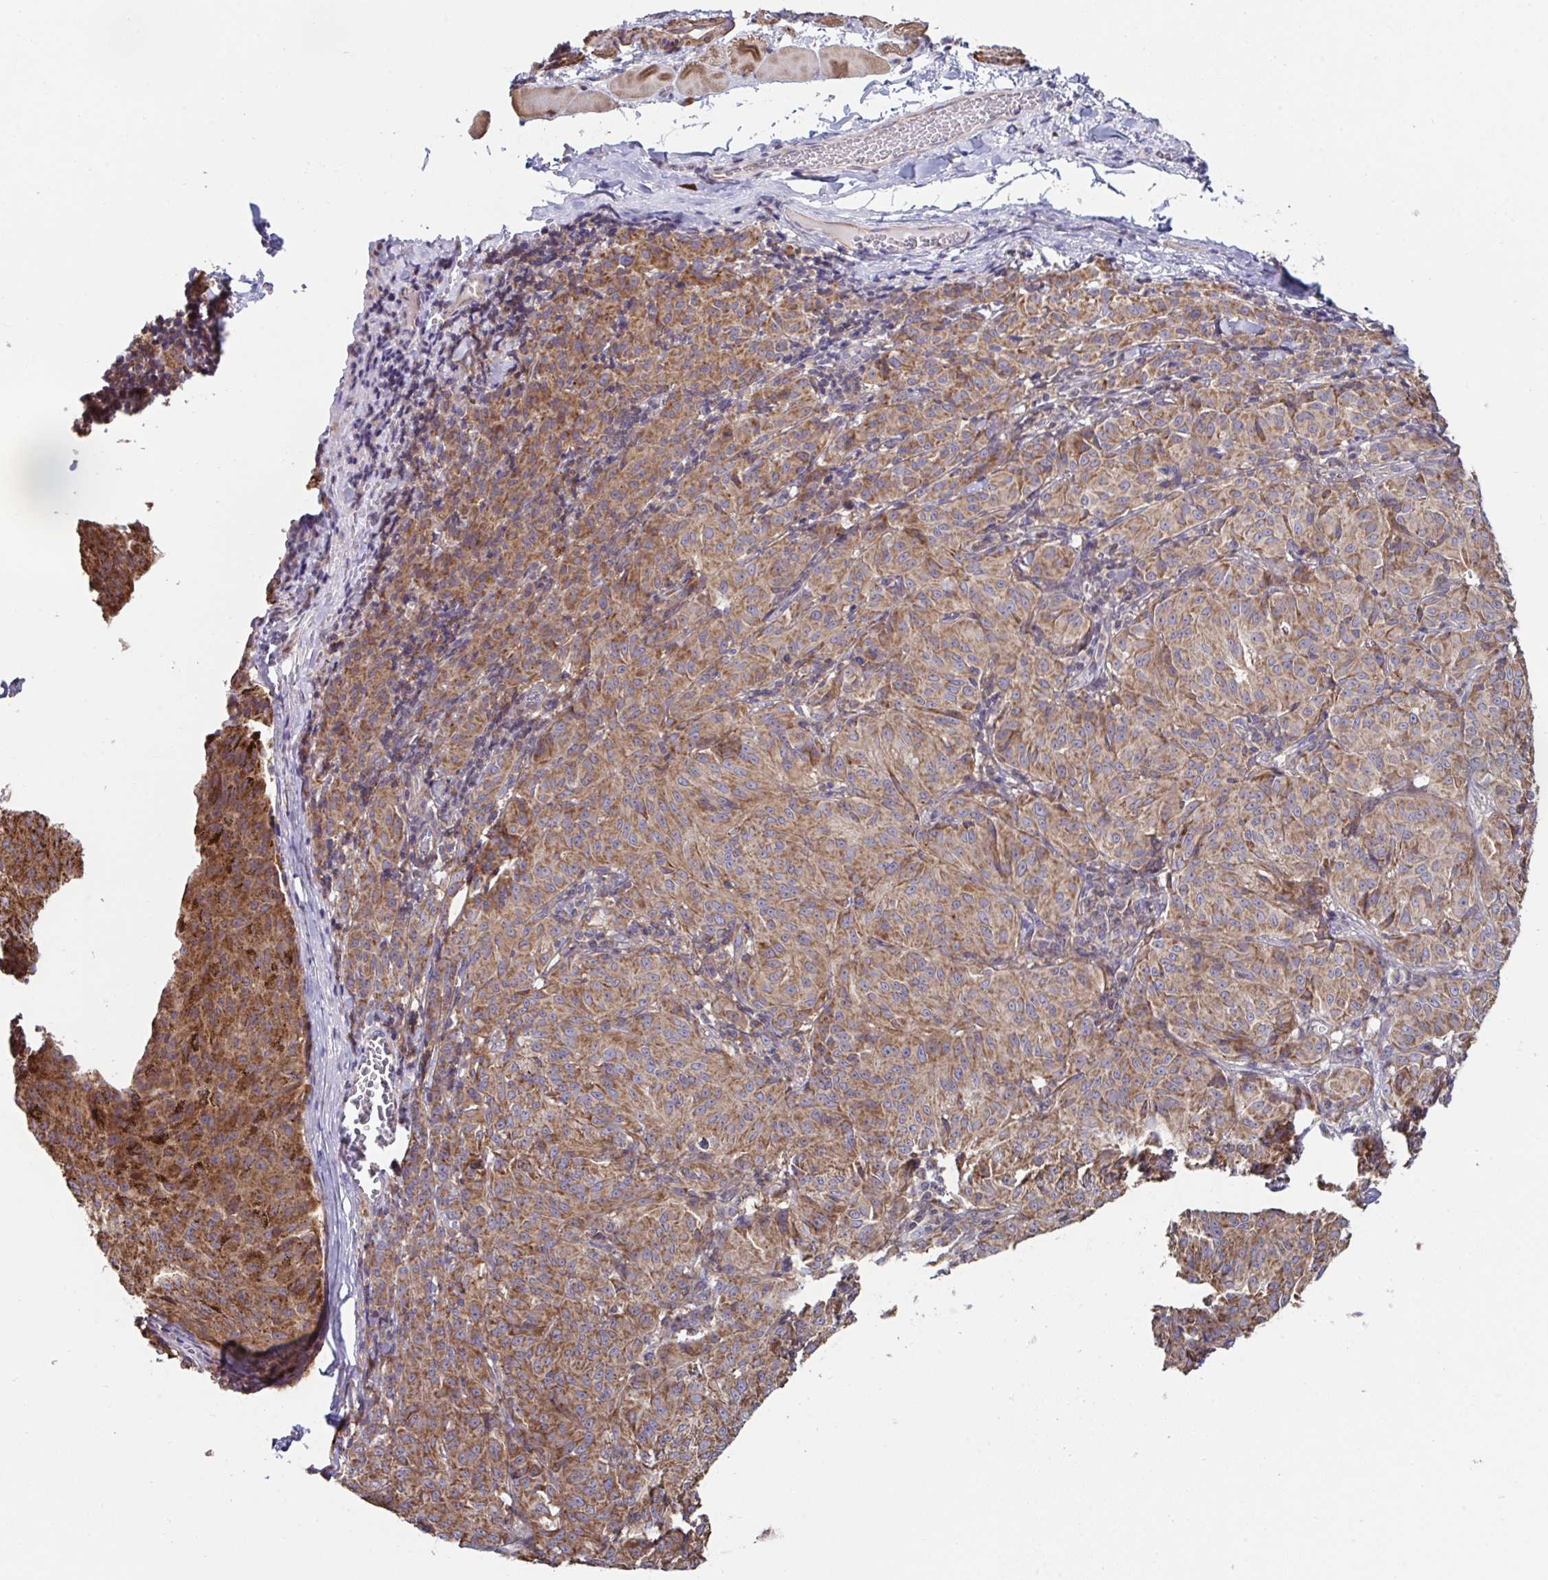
{"staining": {"intensity": "moderate", "quantity": ">75%", "location": "cytoplasmic/membranous"}, "tissue": "melanoma", "cell_type": "Tumor cells", "image_type": "cancer", "snomed": [{"axis": "morphology", "description": "Malignant melanoma, NOS"}, {"axis": "topography", "description": "Skin"}], "caption": "The photomicrograph reveals staining of malignant melanoma, revealing moderate cytoplasmic/membranous protein staining (brown color) within tumor cells. The staining is performed using DAB (3,3'-diaminobenzidine) brown chromogen to label protein expression. The nuclei are counter-stained blue using hematoxylin.", "gene": "DZANK1", "patient": {"sex": "female", "age": 72}}